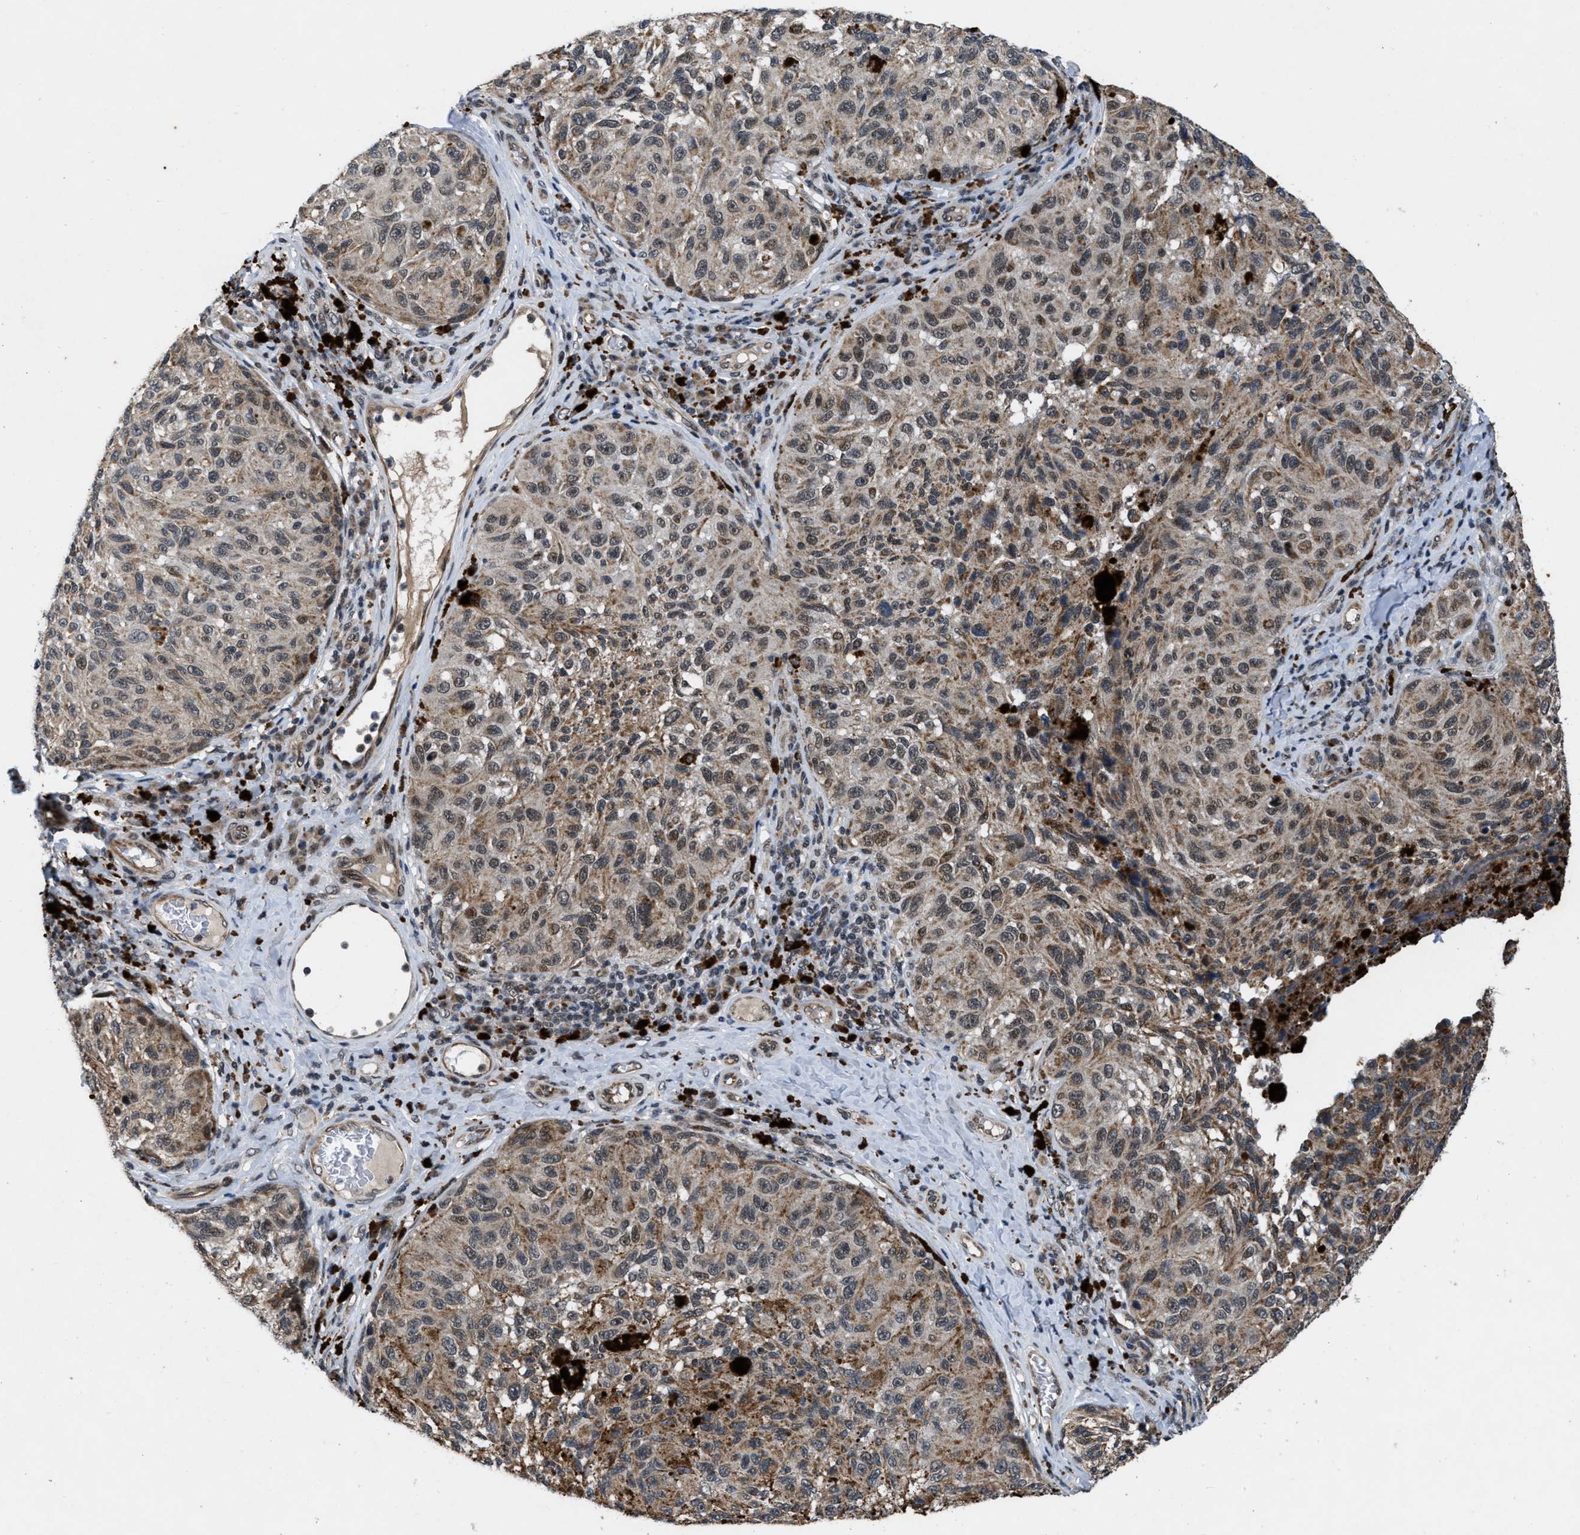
{"staining": {"intensity": "moderate", "quantity": "25%-75%", "location": "cytoplasmic/membranous,nuclear"}, "tissue": "melanoma", "cell_type": "Tumor cells", "image_type": "cancer", "snomed": [{"axis": "morphology", "description": "Malignant melanoma, NOS"}, {"axis": "topography", "description": "Skin"}], "caption": "A photomicrograph of human malignant melanoma stained for a protein shows moderate cytoplasmic/membranous and nuclear brown staining in tumor cells. (Stains: DAB in brown, nuclei in blue, Microscopy: brightfield microscopy at high magnification).", "gene": "ZNHIT1", "patient": {"sex": "female", "age": 73}}